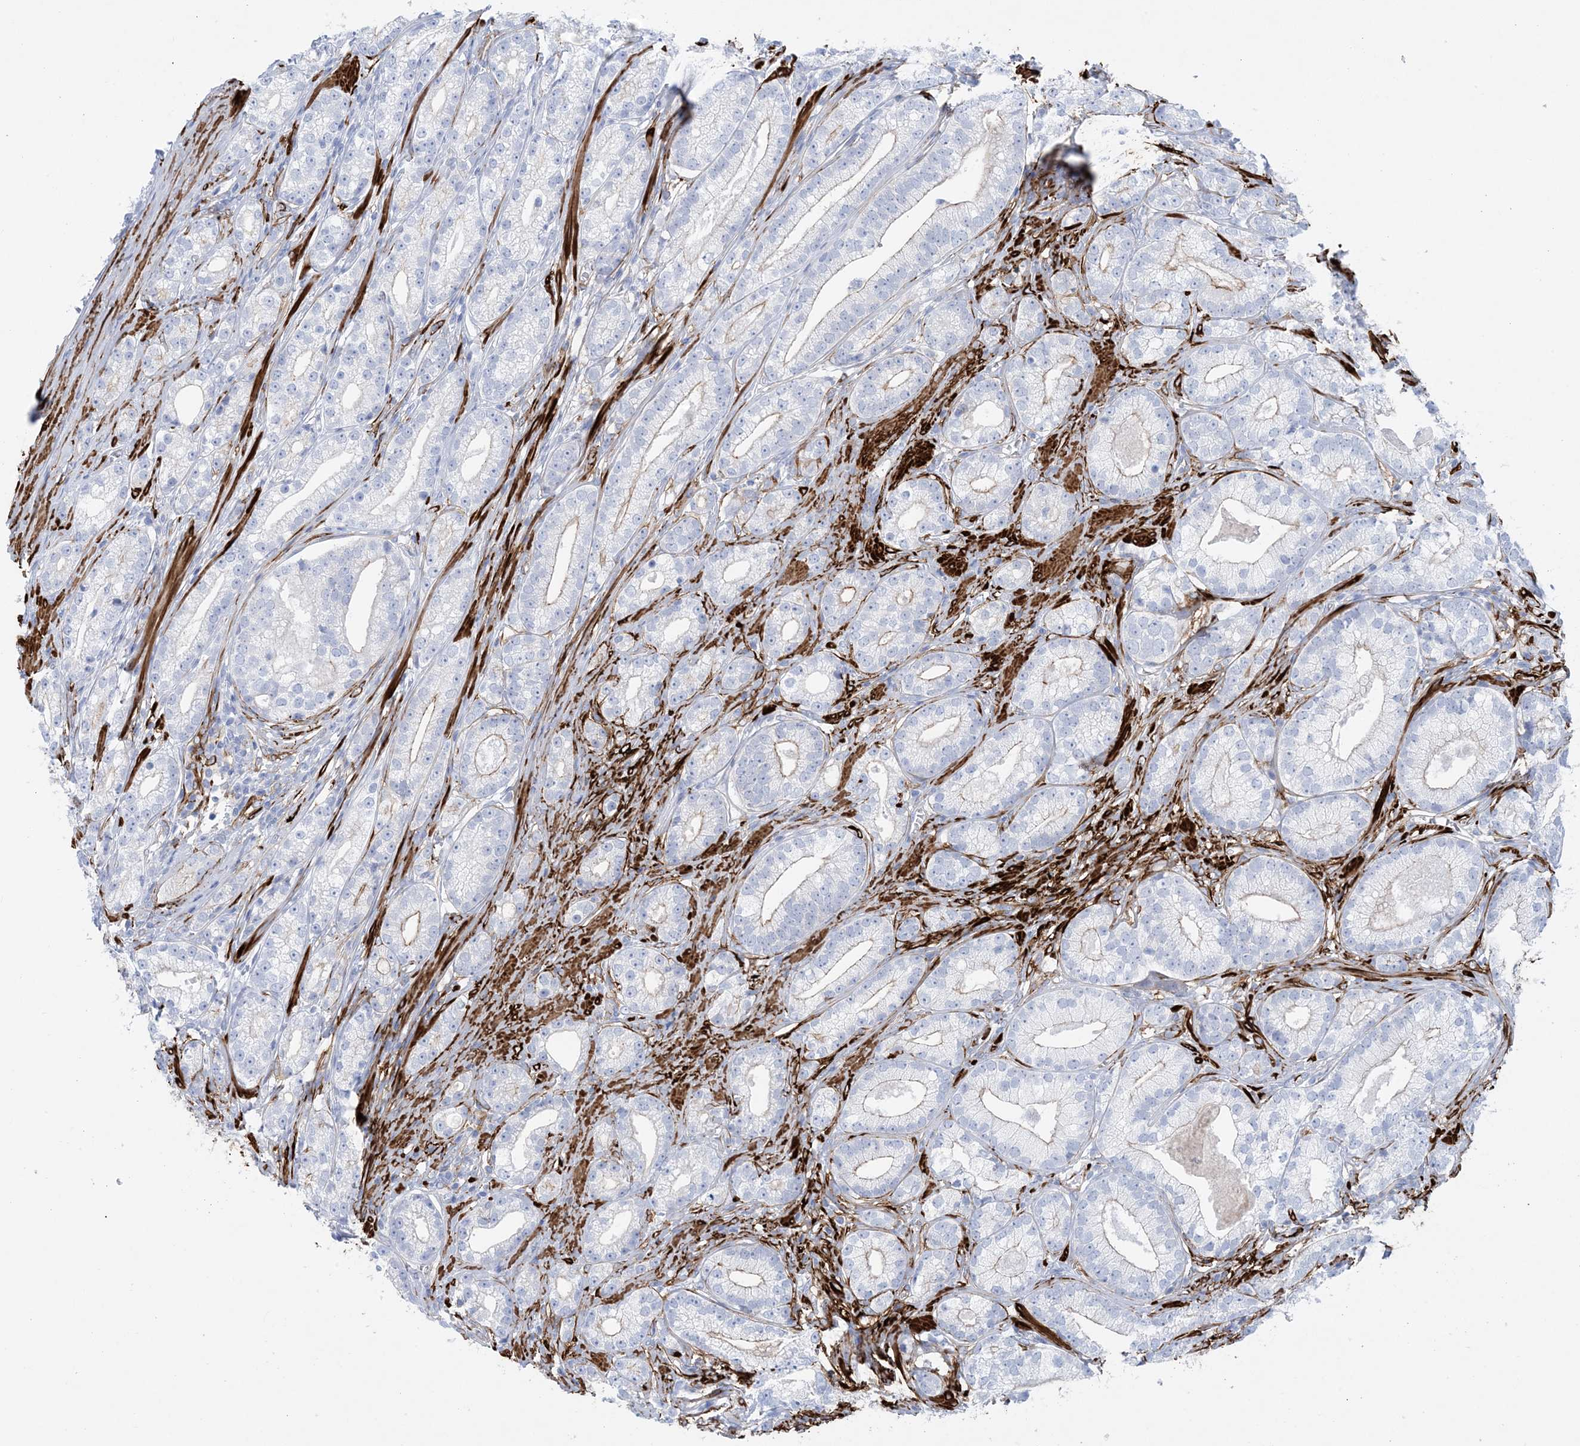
{"staining": {"intensity": "weak", "quantity": "<25%", "location": "cytoplasmic/membranous"}, "tissue": "prostate cancer", "cell_type": "Tumor cells", "image_type": "cancer", "snomed": [{"axis": "morphology", "description": "Adenocarcinoma, High grade"}, {"axis": "topography", "description": "Prostate"}], "caption": "IHC micrograph of neoplastic tissue: human prostate adenocarcinoma (high-grade) stained with DAB shows no significant protein positivity in tumor cells.", "gene": "SHANK1", "patient": {"sex": "male", "age": 69}}